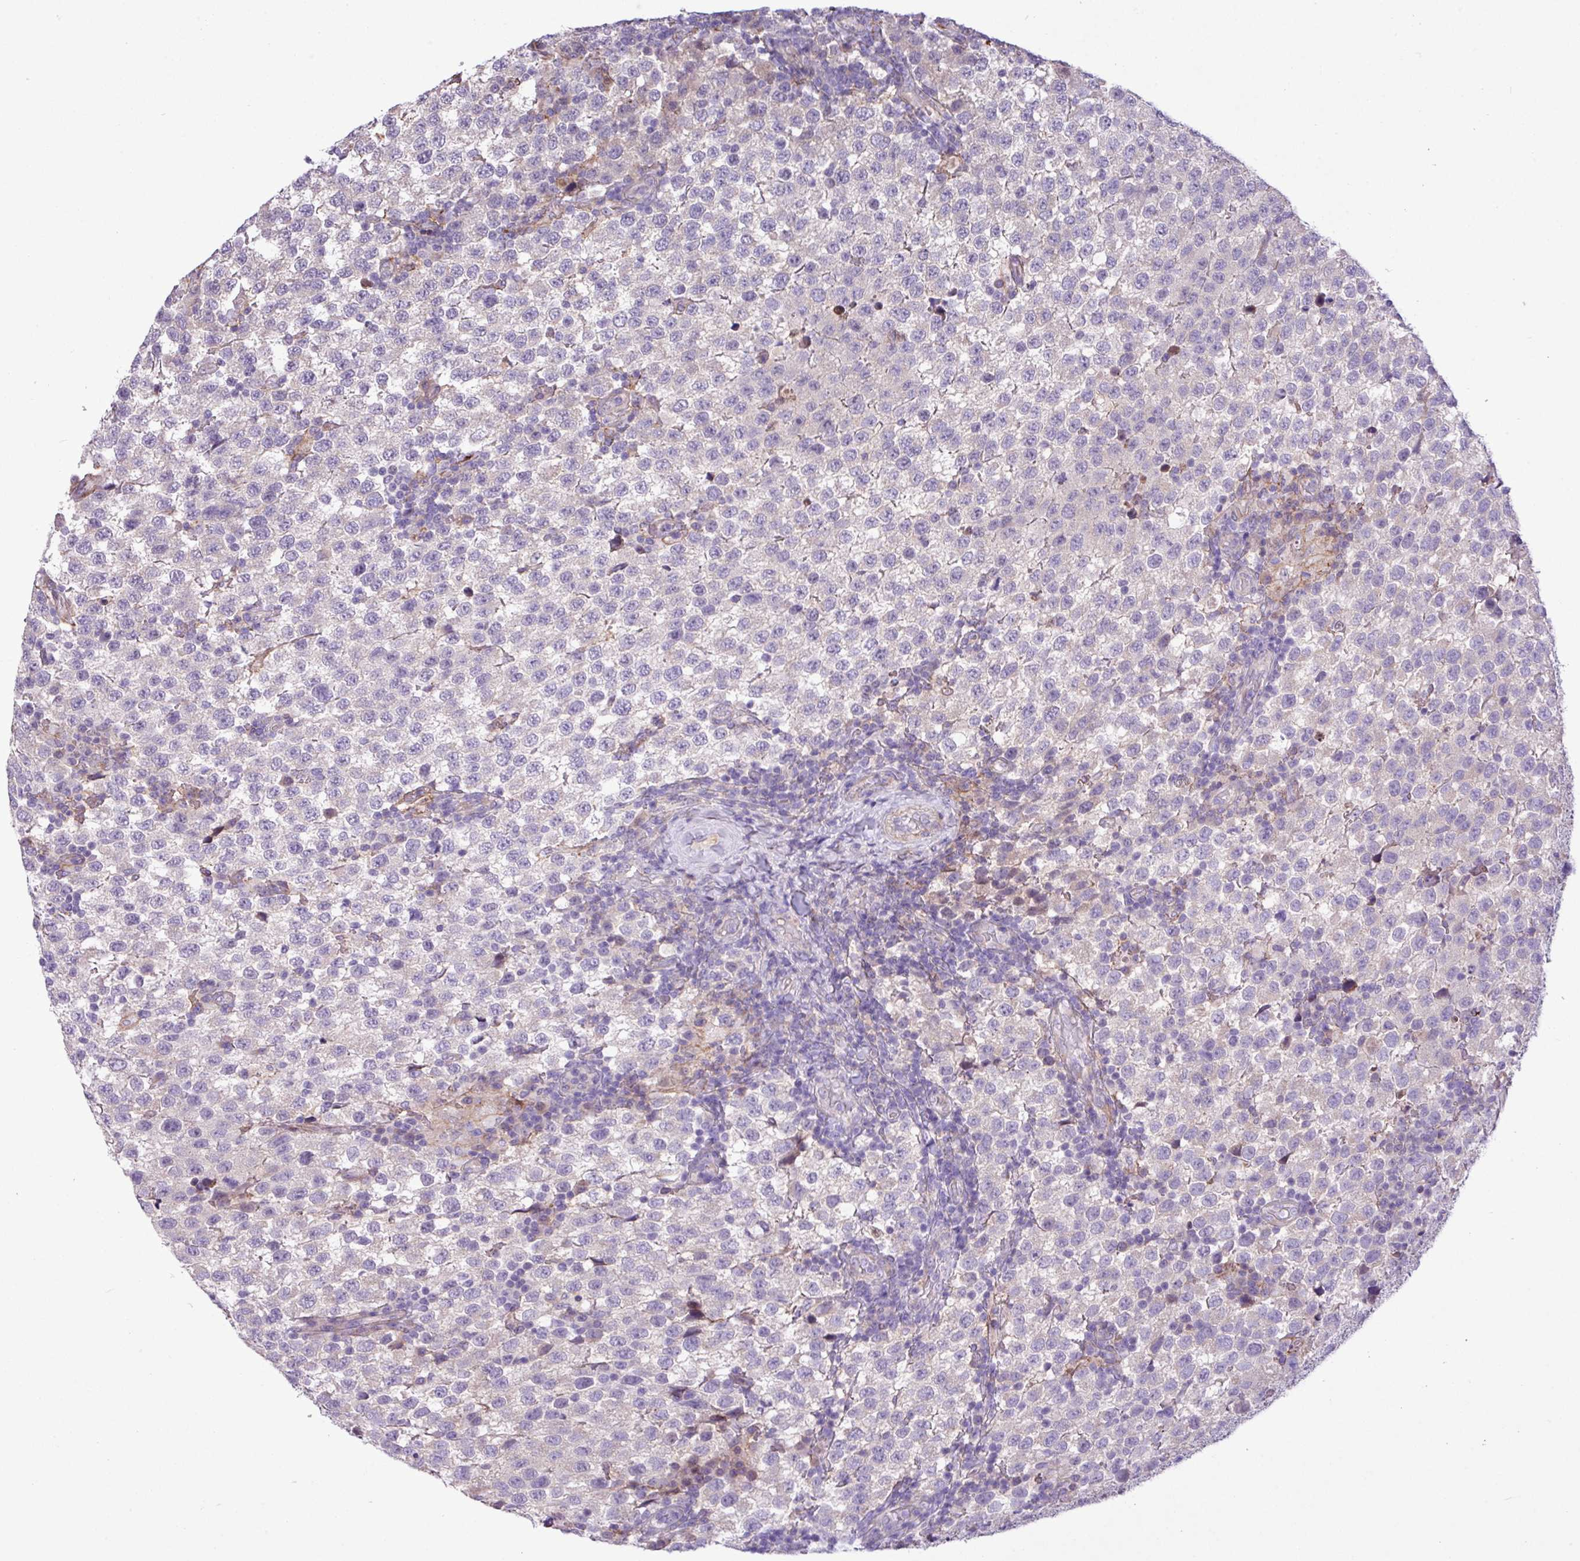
{"staining": {"intensity": "negative", "quantity": "none", "location": "none"}, "tissue": "testis cancer", "cell_type": "Tumor cells", "image_type": "cancer", "snomed": [{"axis": "morphology", "description": "Seminoma, NOS"}, {"axis": "topography", "description": "Testis"}], "caption": "A micrograph of human testis seminoma is negative for staining in tumor cells.", "gene": "RPP25L", "patient": {"sex": "male", "age": 34}}